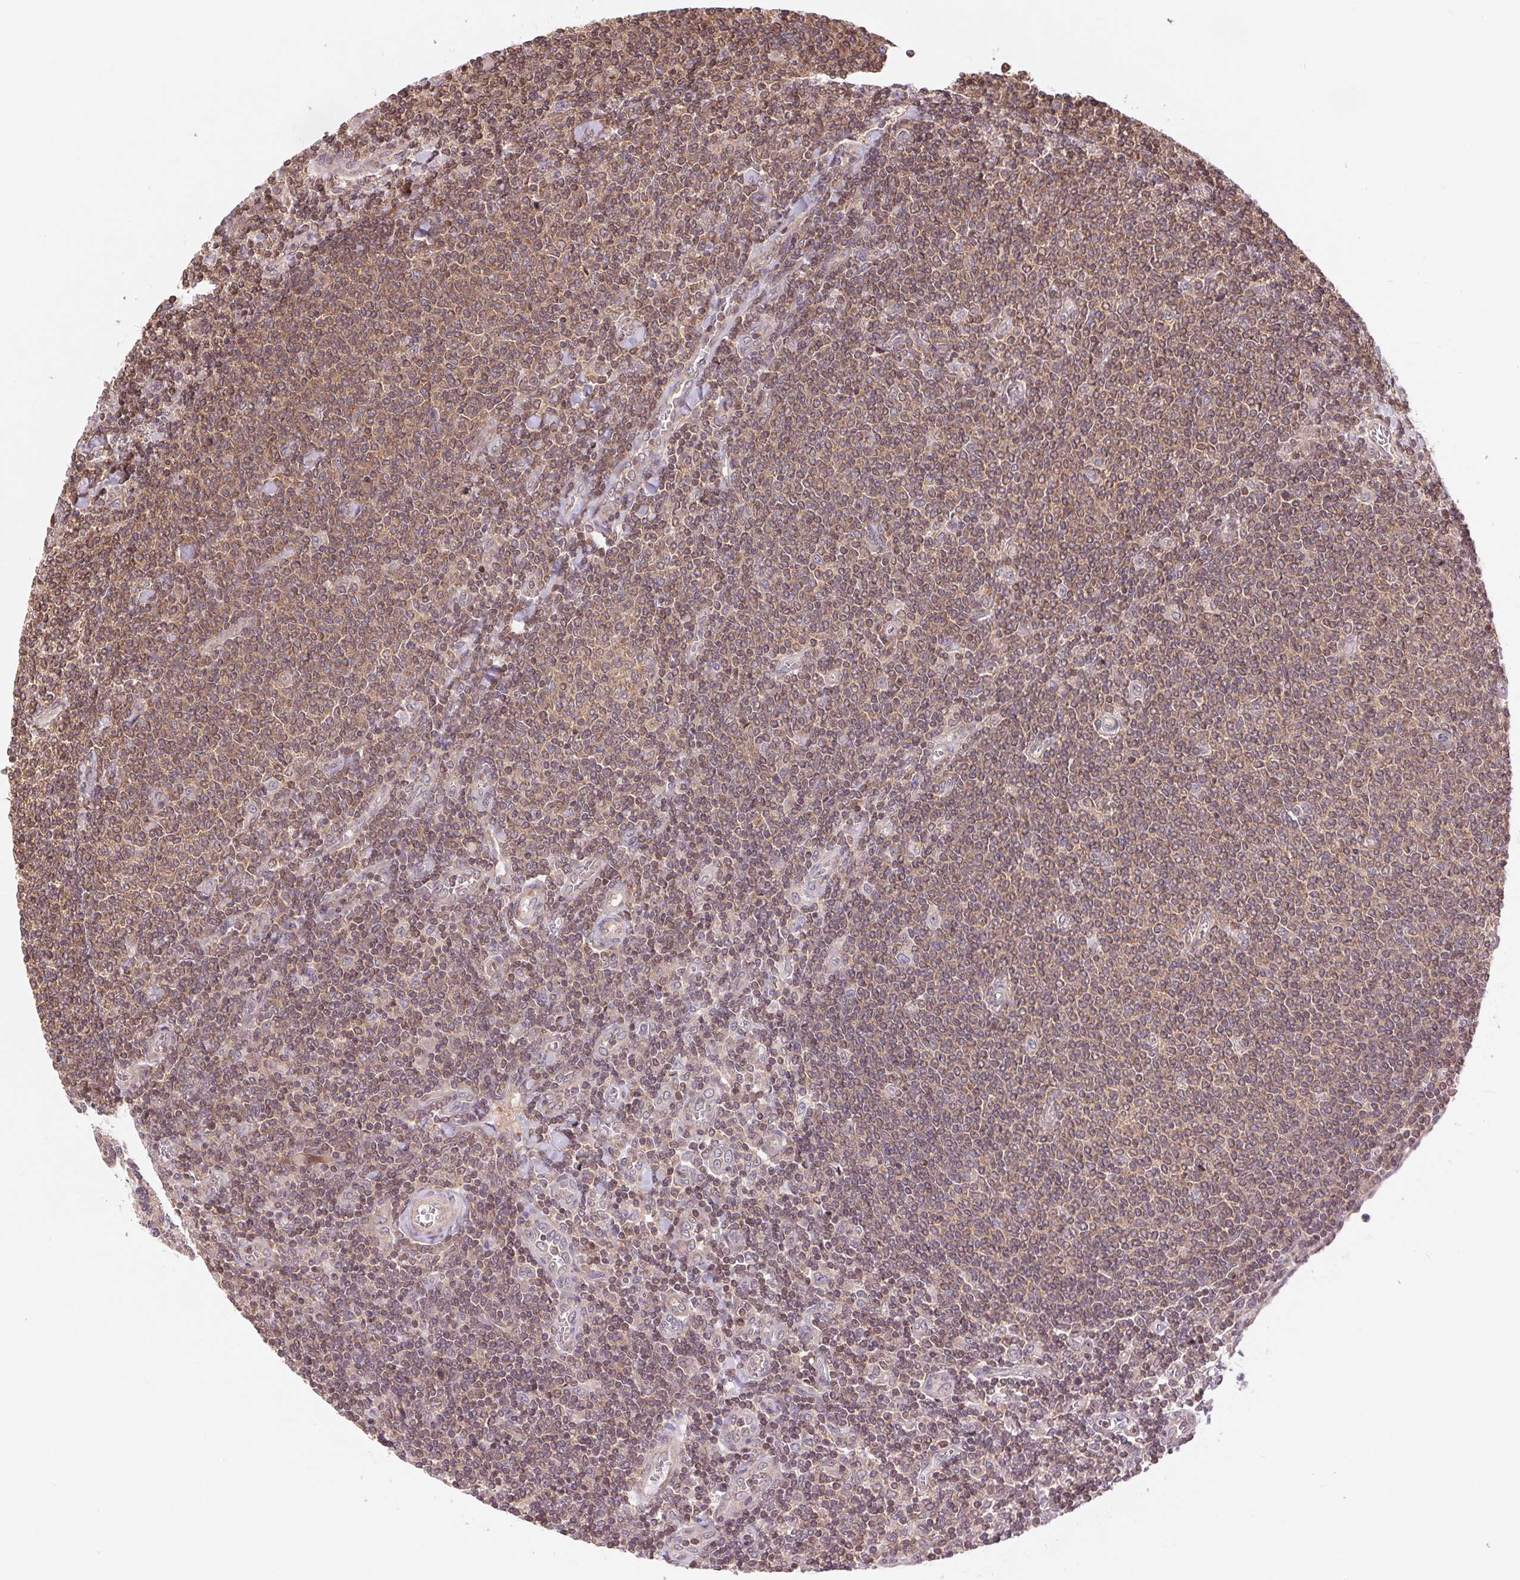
{"staining": {"intensity": "weak", "quantity": ">75%", "location": "cytoplasmic/membranous"}, "tissue": "lymphoma", "cell_type": "Tumor cells", "image_type": "cancer", "snomed": [{"axis": "morphology", "description": "Malignant lymphoma, non-Hodgkin's type, Low grade"}, {"axis": "topography", "description": "Lymph node"}], "caption": "High-magnification brightfield microscopy of lymphoma stained with DAB (3,3'-diaminobenzidine) (brown) and counterstained with hematoxylin (blue). tumor cells exhibit weak cytoplasmic/membranous positivity is appreciated in about>75% of cells.", "gene": "BTF3L4", "patient": {"sex": "male", "age": 52}}